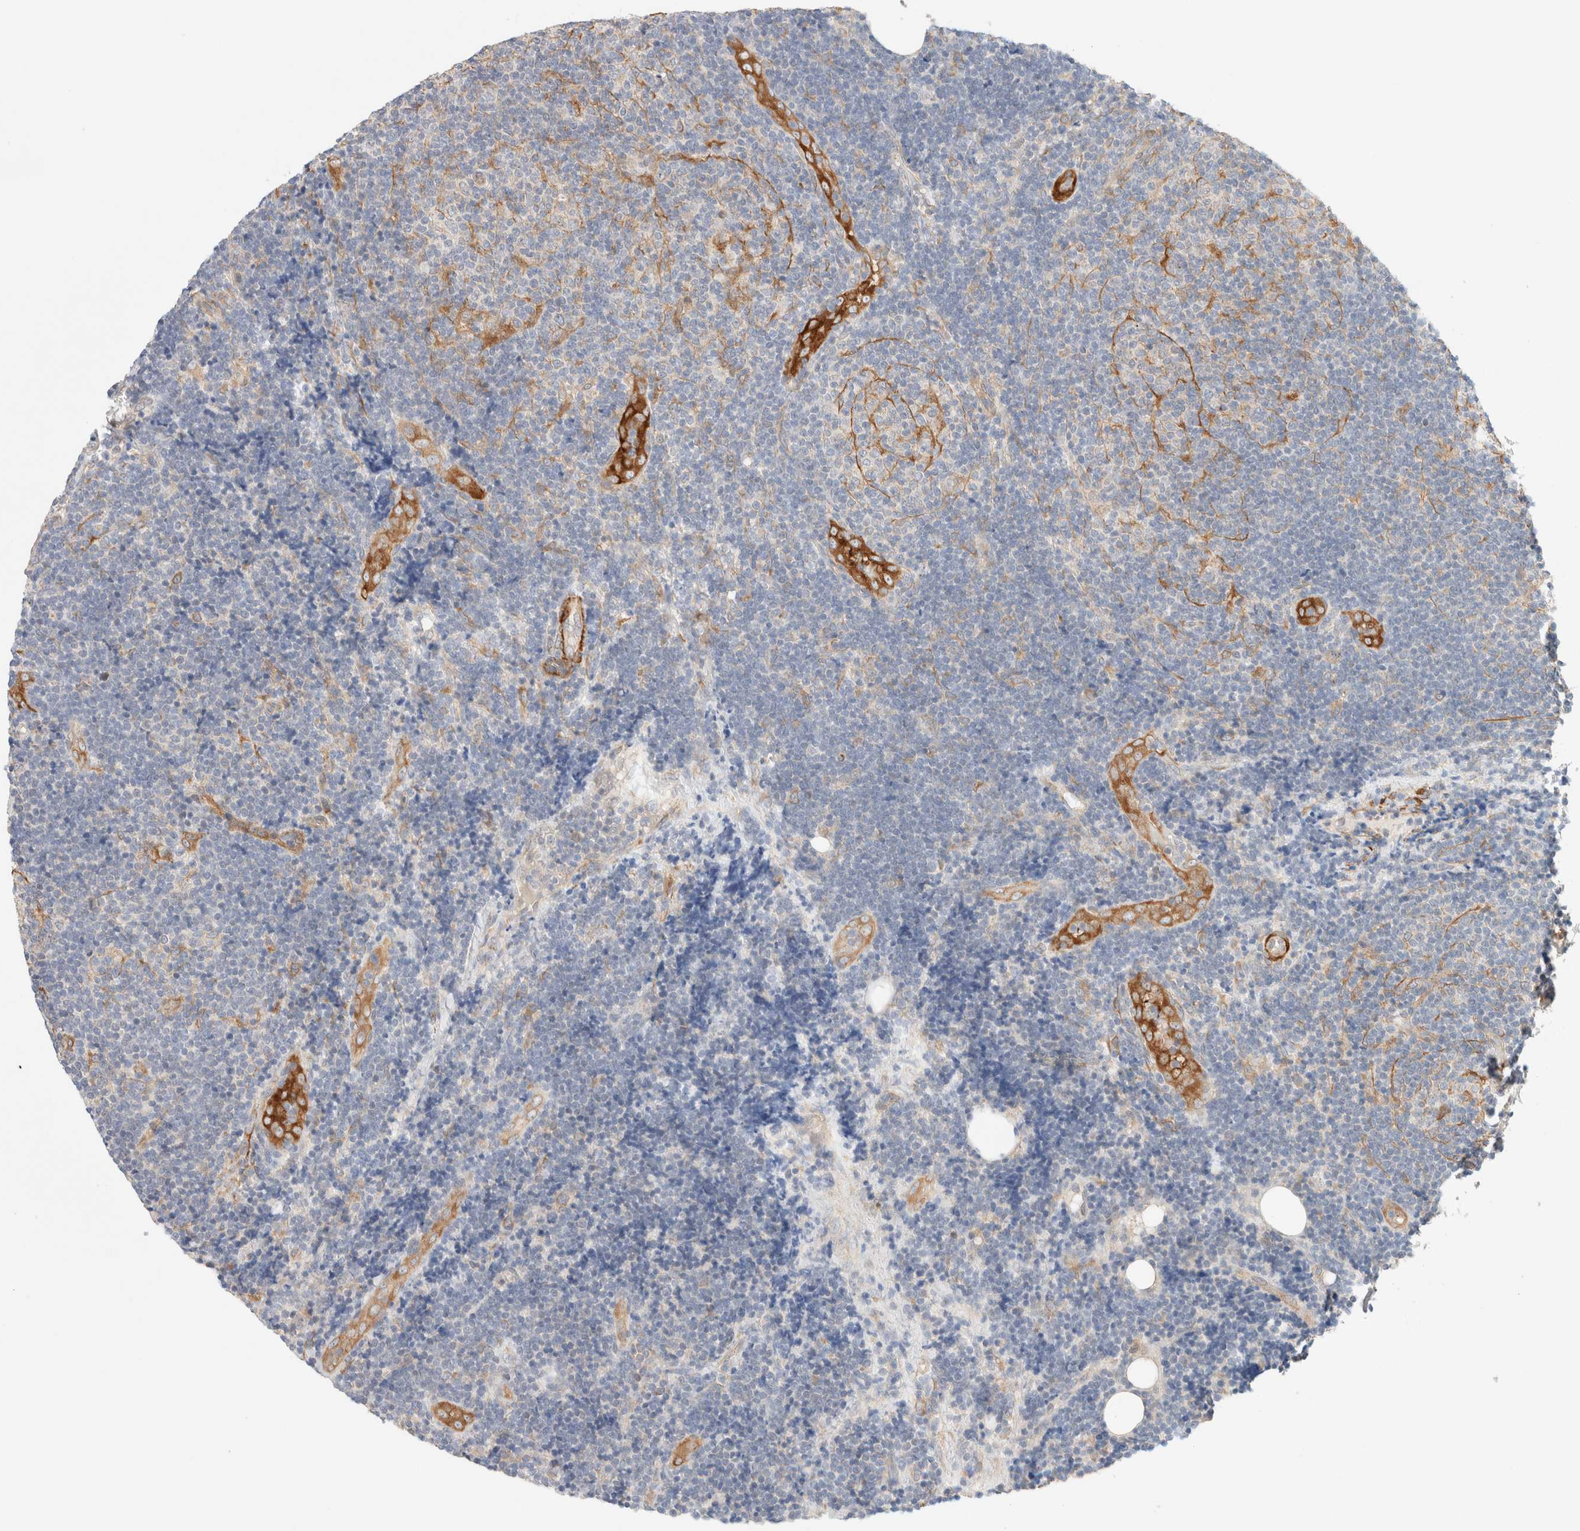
{"staining": {"intensity": "negative", "quantity": "none", "location": "none"}, "tissue": "lymphoma", "cell_type": "Tumor cells", "image_type": "cancer", "snomed": [{"axis": "morphology", "description": "Malignant lymphoma, non-Hodgkin's type, Low grade"}, {"axis": "topography", "description": "Lymph node"}], "caption": "This is an immunohistochemistry image of lymphoma. There is no staining in tumor cells.", "gene": "RRP15", "patient": {"sex": "male", "age": 83}}